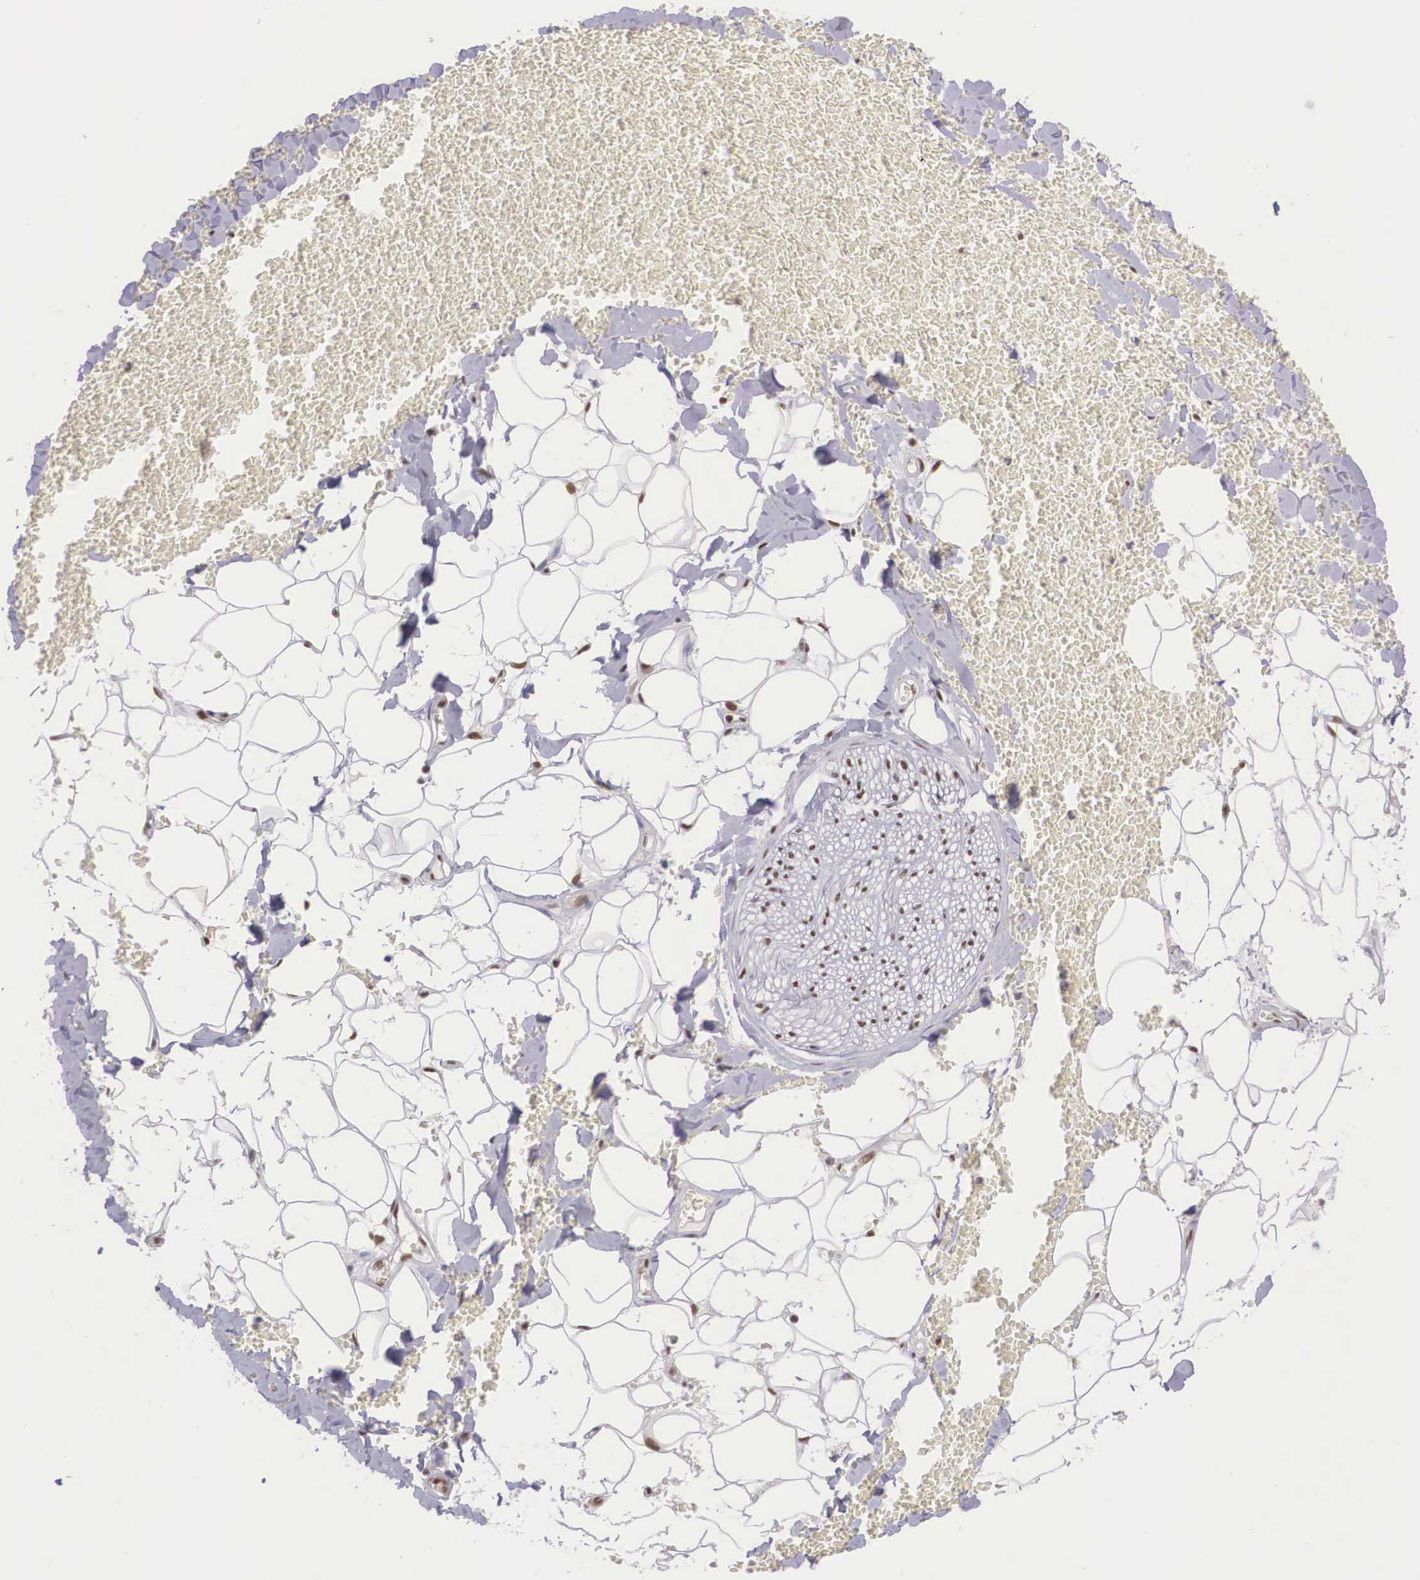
{"staining": {"intensity": "moderate", "quantity": "25%-75%", "location": "nuclear"}, "tissue": "adipose tissue", "cell_type": "Adipocytes", "image_type": "normal", "snomed": [{"axis": "morphology", "description": "Normal tissue, NOS"}, {"axis": "morphology", "description": "Inflammation, NOS"}, {"axis": "topography", "description": "Lymph node"}, {"axis": "topography", "description": "Peripheral nerve tissue"}], "caption": "Protein positivity by immunohistochemistry shows moderate nuclear staining in approximately 25%-75% of adipocytes in normal adipose tissue. Nuclei are stained in blue.", "gene": "POLR2F", "patient": {"sex": "male", "age": 52}}